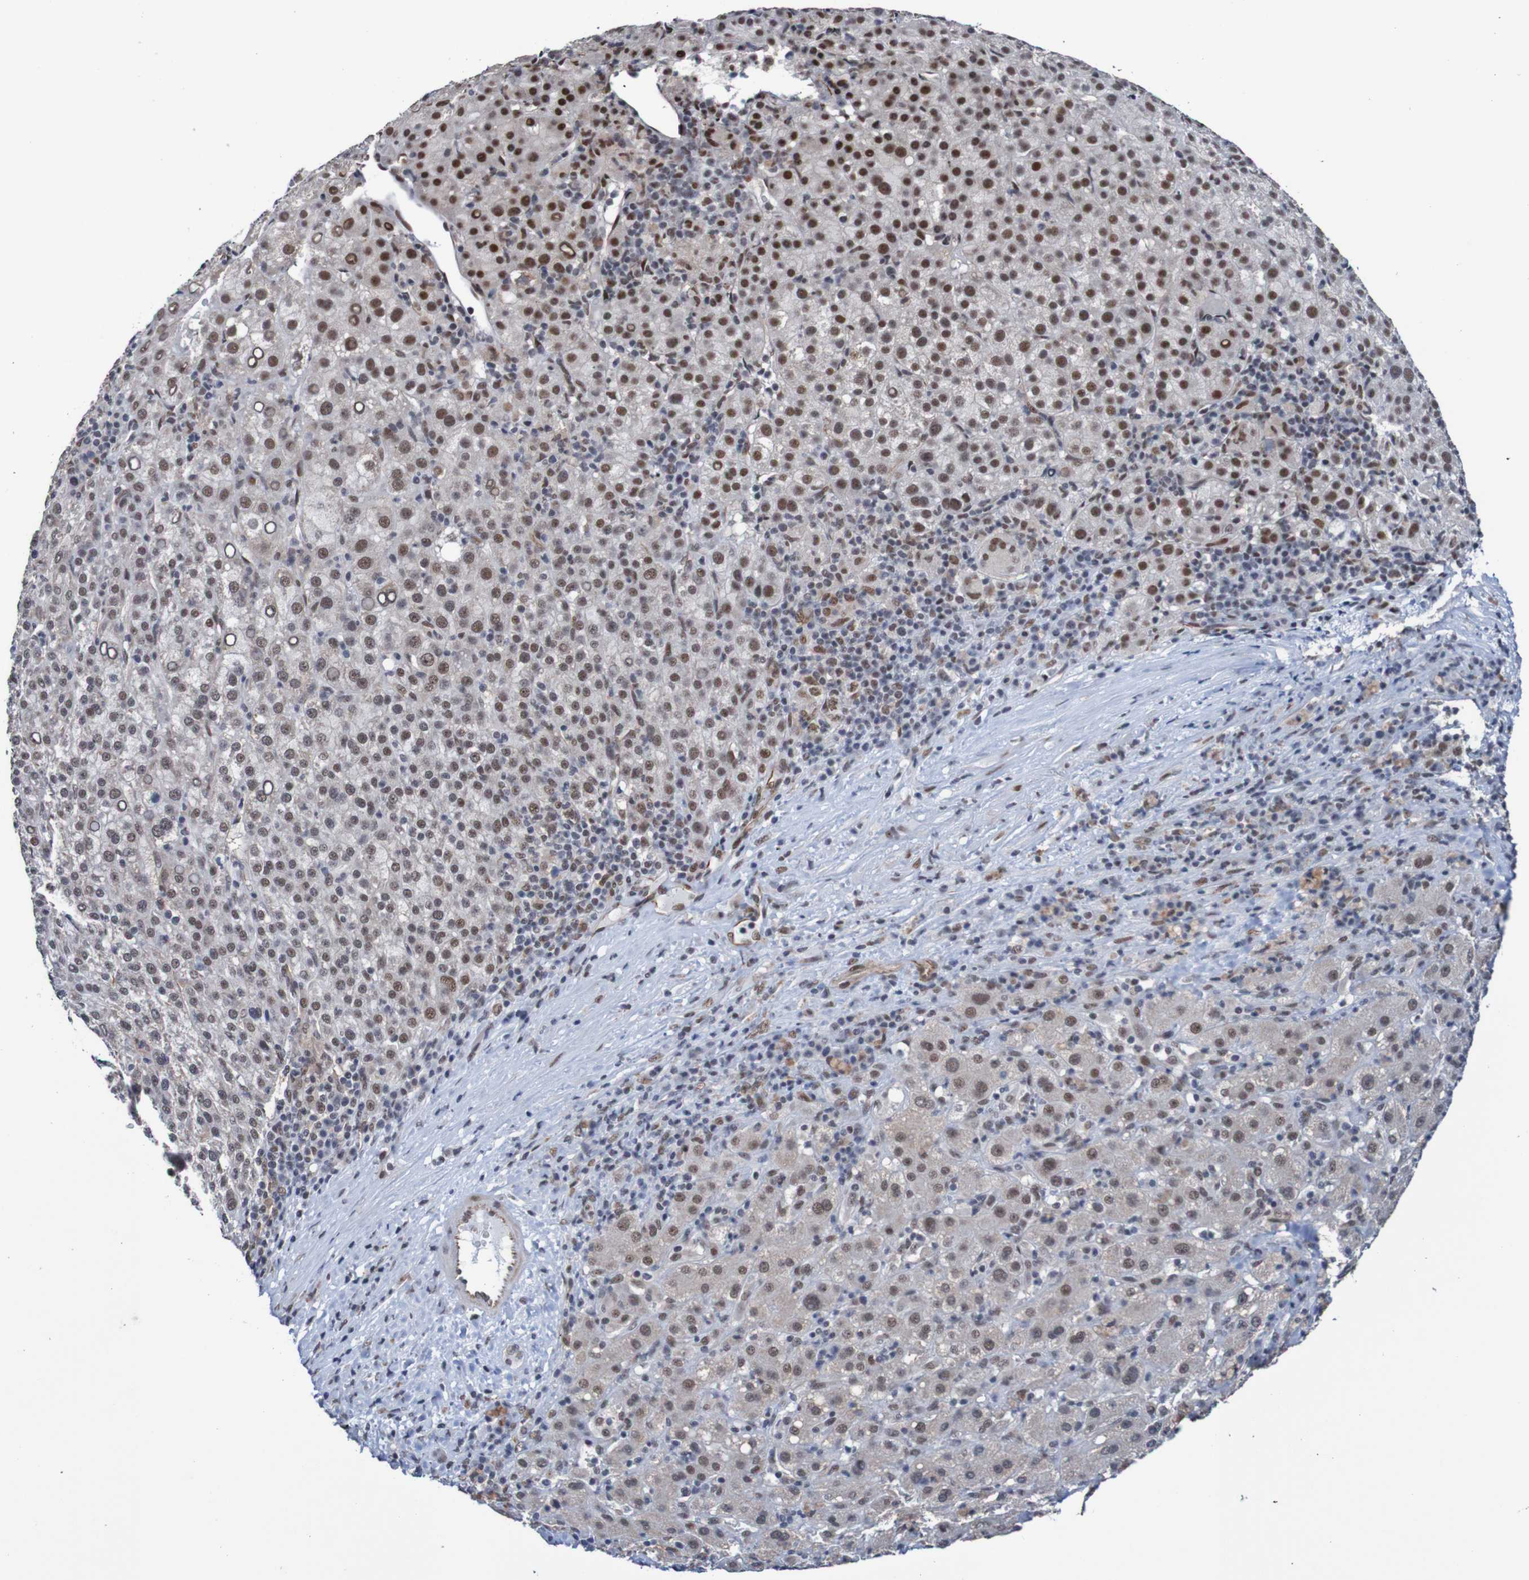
{"staining": {"intensity": "strong", "quantity": "<25%", "location": "nuclear"}, "tissue": "liver cancer", "cell_type": "Tumor cells", "image_type": "cancer", "snomed": [{"axis": "morphology", "description": "Carcinoma, Hepatocellular, NOS"}, {"axis": "topography", "description": "Liver"}], "caption": "A medium amount of strong nuclear expression is present in approximately <25% of tumor cells in liver cancer tissue. (Stains: DAB (3,3'-diaminobenzidine) in brown, nuclei in blue, Microscopy: brightfield microscopy at high magnification).", "gene": "CDC5L", "patient": {"sex": "female", "age": 58}}